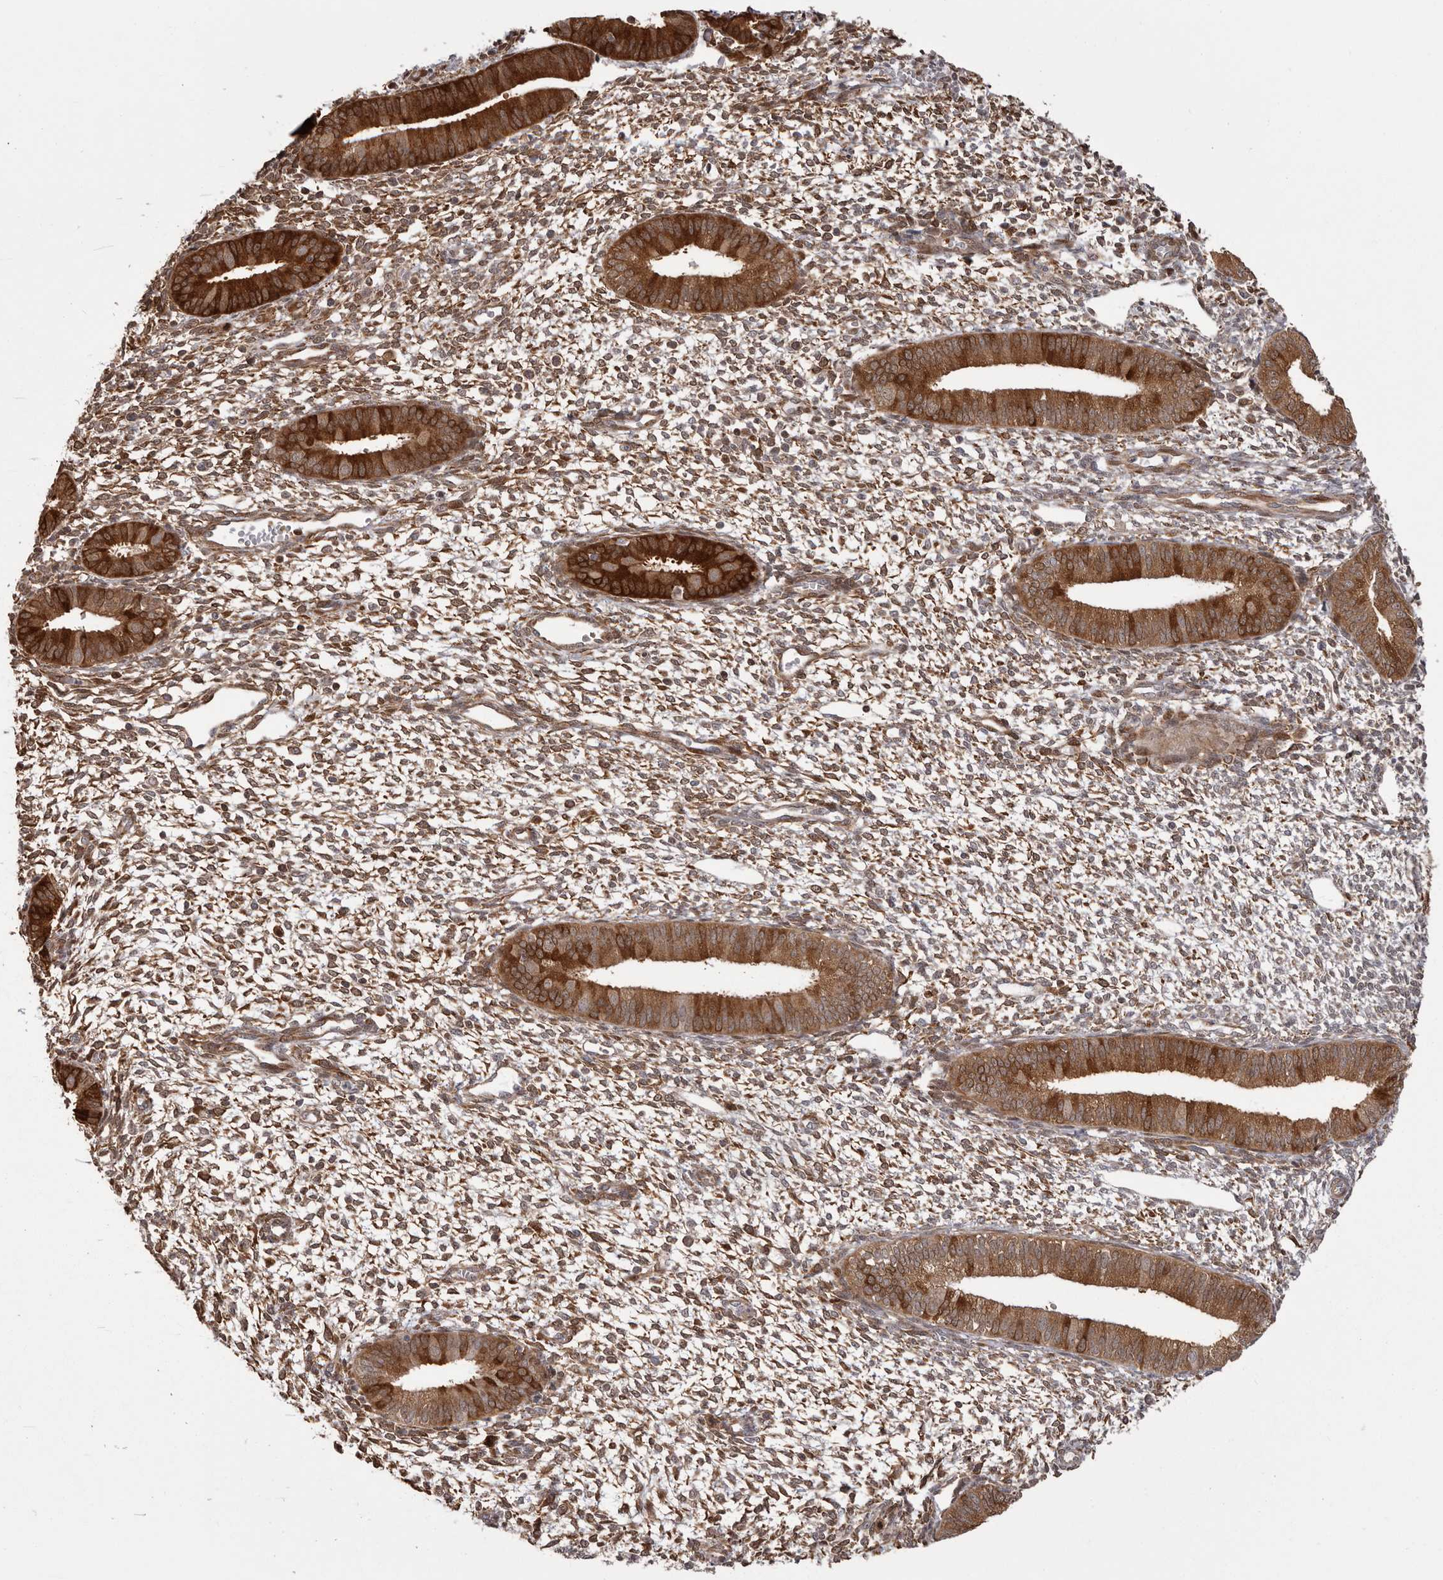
{"staining": {"intensity": "moderate", "quantity": "25%-75%", "location": "cytoplasmic/membranous"}, "tissue": "endometrium", "cell_type": "Cells in endometrial stroma", "image_type": "normal", "snomed": [{"axis": "morphology", "description": "Normal tissue, NOS"}, {"axis": "topography", "description": "Endometrium"}], "caption": "Cells in endometrial stroma reveal medium levels of moderate cytoplasmic/membranous positivity in about 25%-75% of cells in benign human endometrium.", "gene": "GFOD1", "patient": {"sex": "female", "age": 46}}